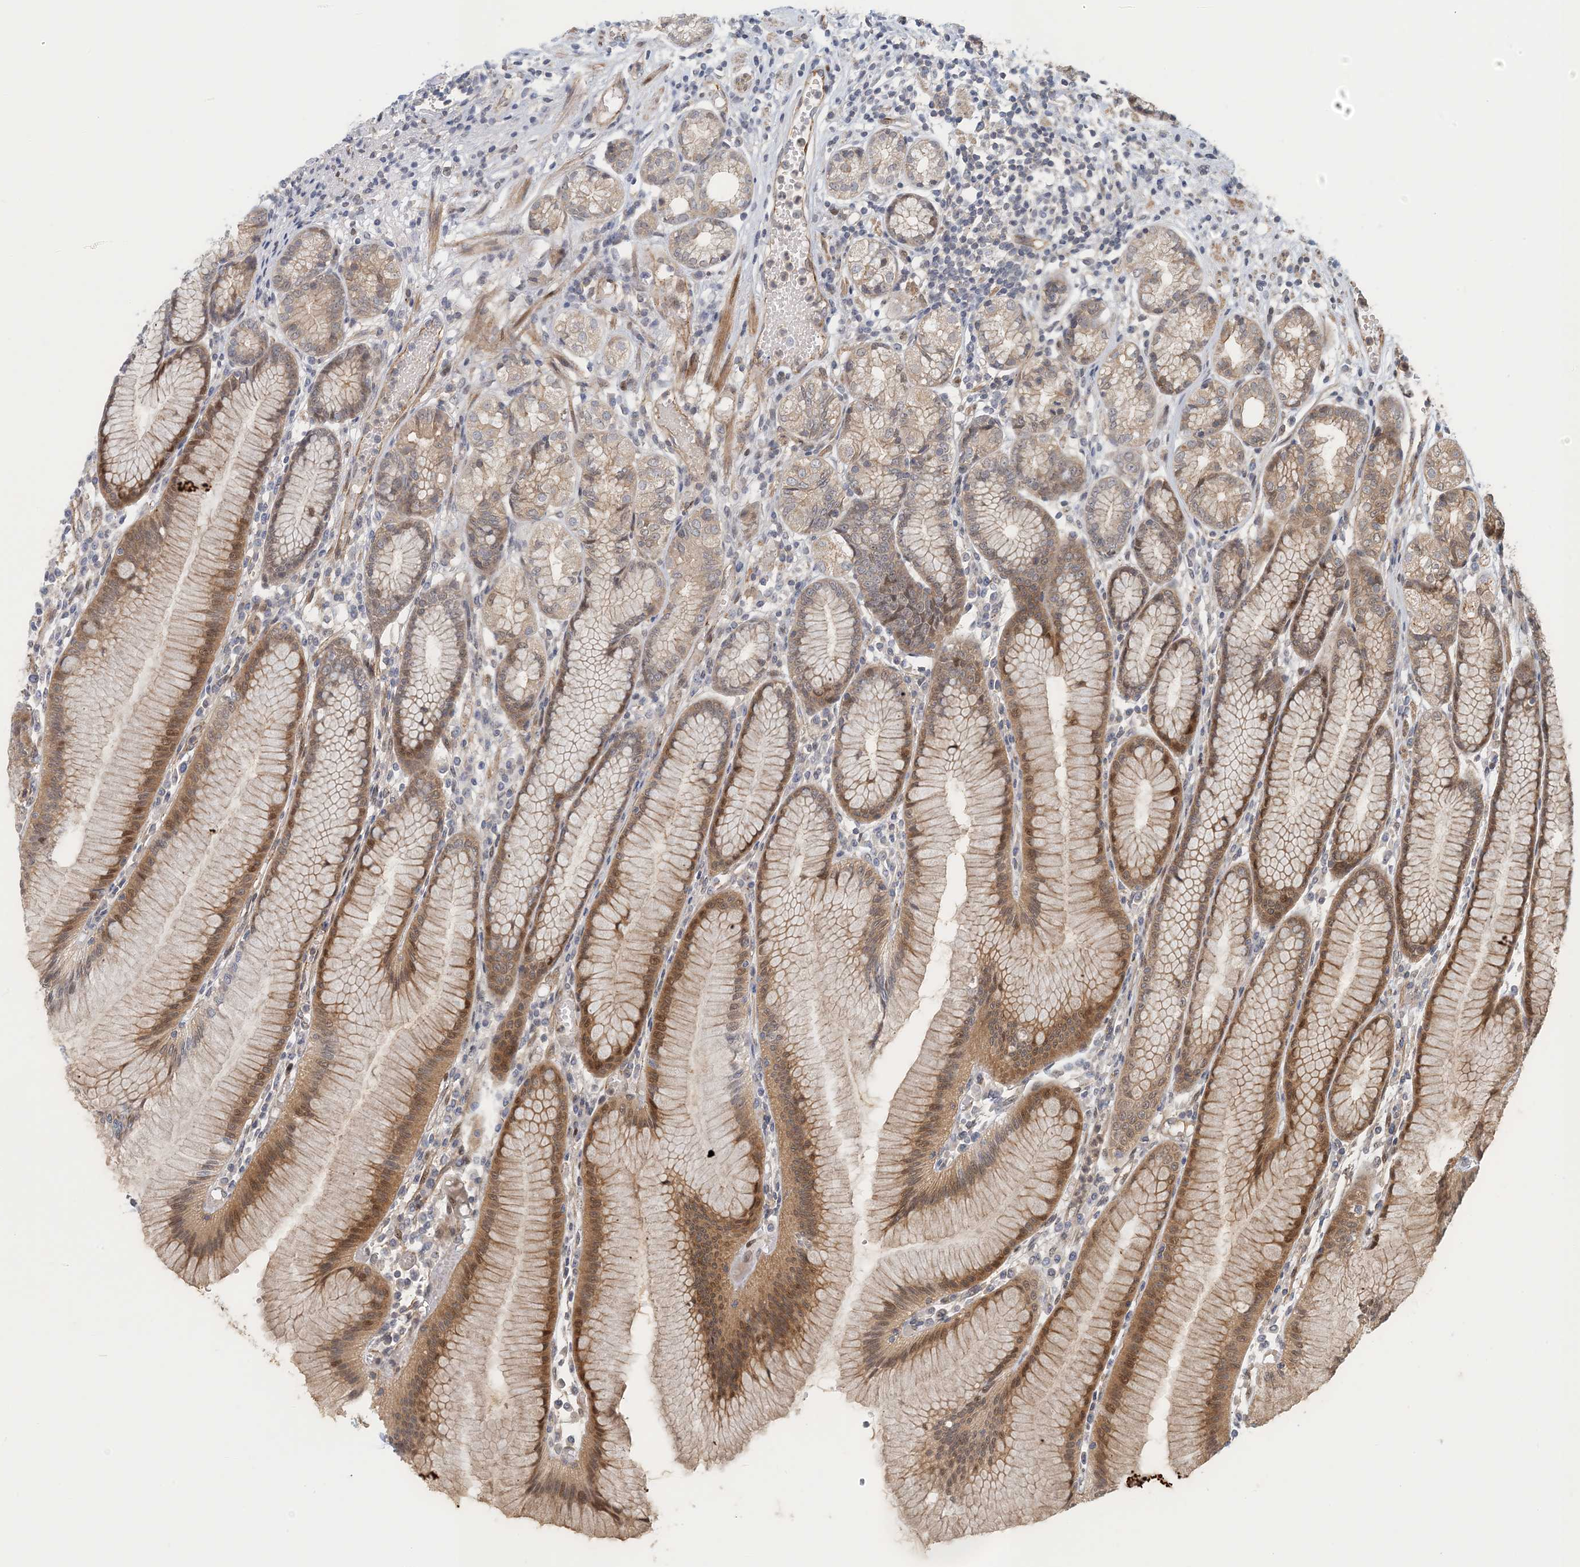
{"staining": {"intensity": "moderate", "quantity": "25%-75%", "location": "cytoplasmic/membranous,nuclear"}, "tissue": "stomach", "cell_type": "Glandular cells", "image_type": "normal", "snomed": [{"axis": "morphology", "description": "Normal tissue, NOS"}, {"axis": "topography", "description": "Stomach"}], "caption": "The image exhibits immunohistochemical staining of benign stomach. There is moderate cytoplasmic/membranous,nuclear expression is seen in approximately 25%-75% of glandular cells.", "gene": "MAPKBP1", "patient": {"sex": "female", "age": 57}}